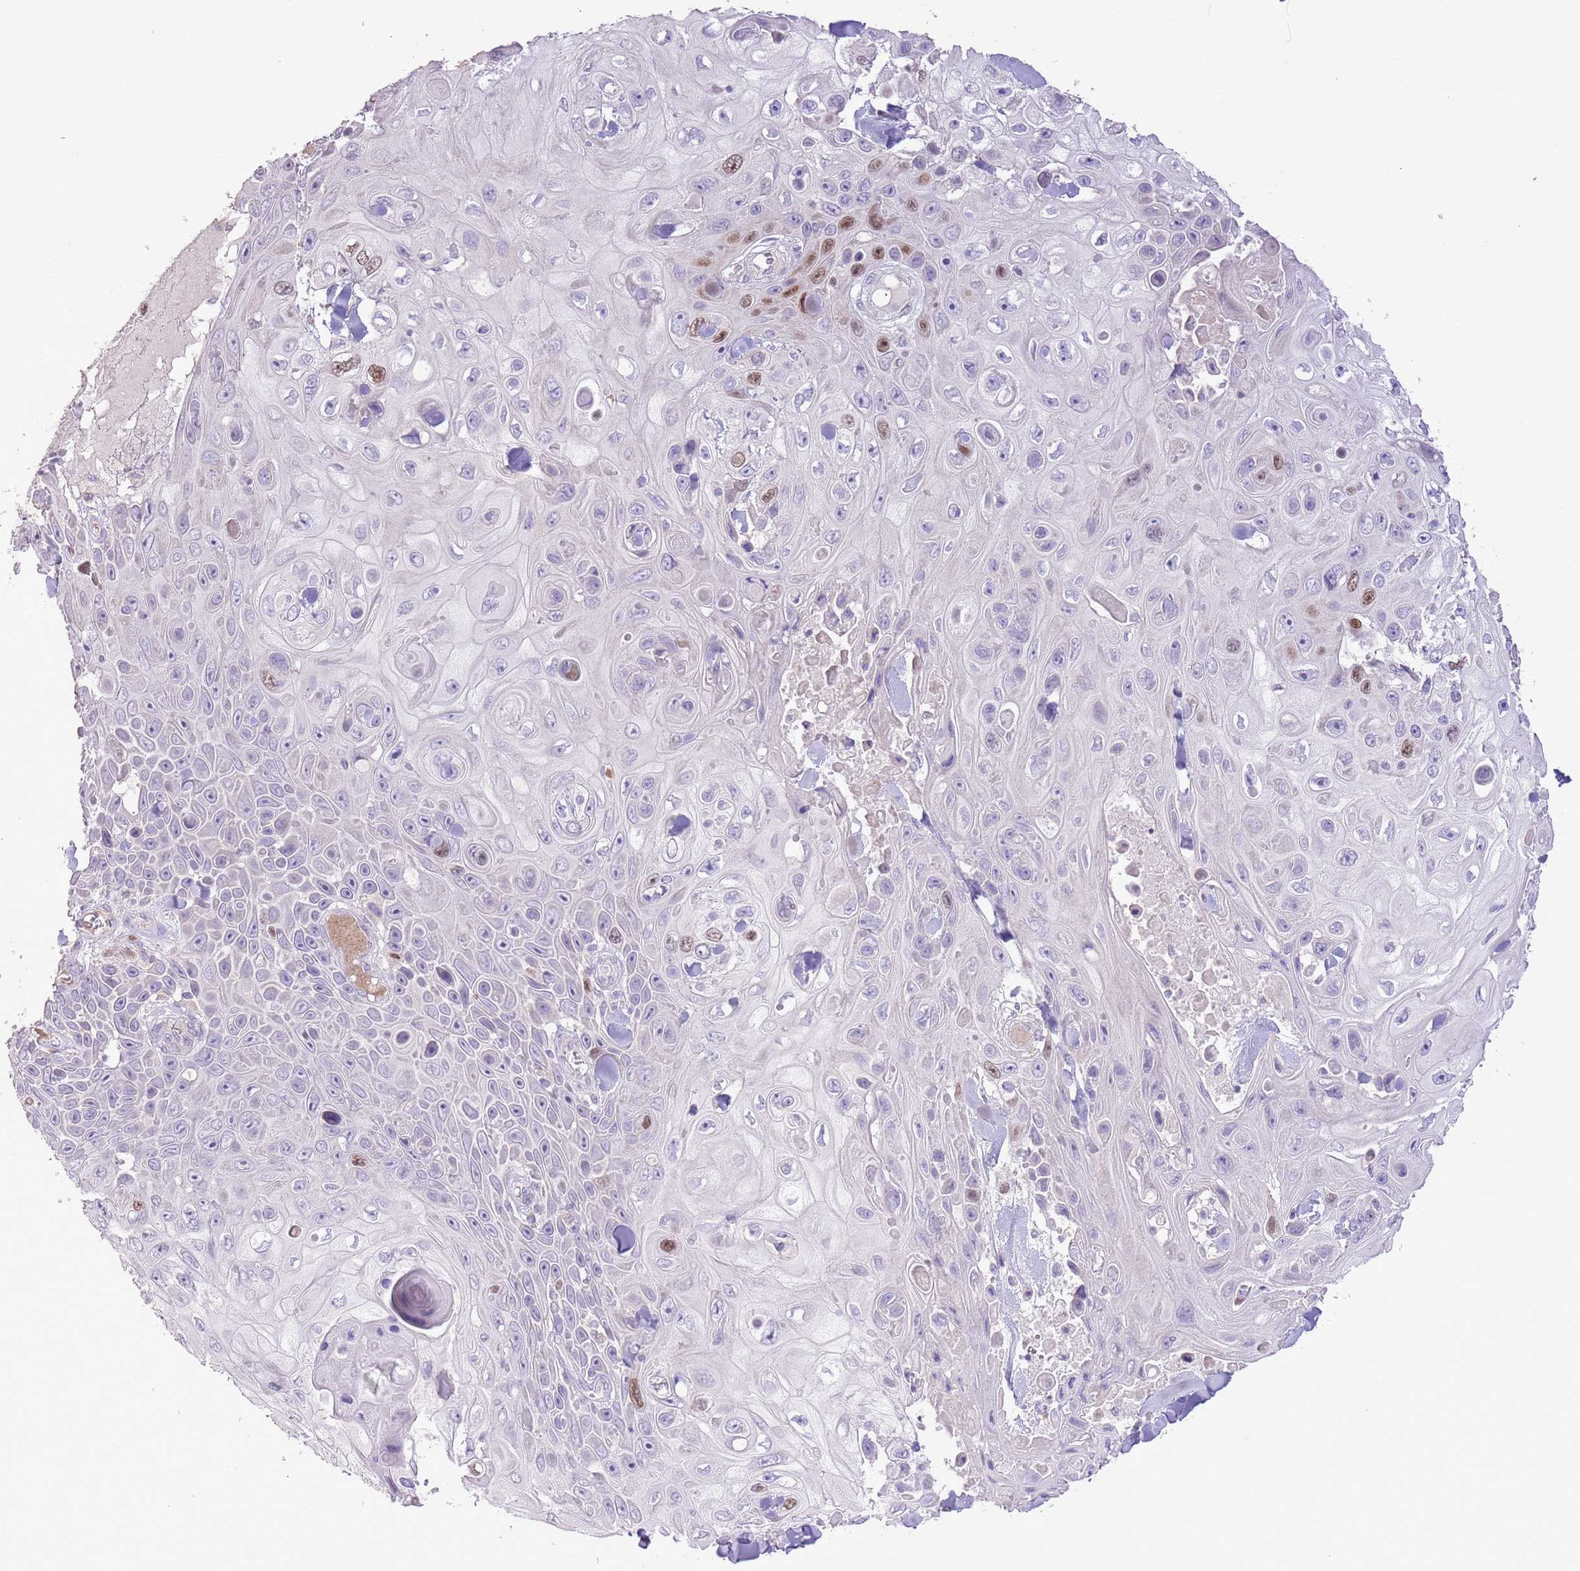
{"staining": {"intensity": "moderate", "quantity": "<25%", "location": "nuclear"}, "tissue": "skin cancer", "cell_type": "Tumor cells", "image_type": "cancer", "snomed": [{"axis": "morphology", "description": "Squamous cell carcinoma, NOS"}, {"axis": "topography", "description": "Skin"}], "caption": "An IHC histopathology image of tumor tissue is shown. Protein staining in brown shows moderate nuclear positivity in skin squamous cell carcinoma within tumor cells. (Stains: DAB in brown, nuclei in blue, Microscopy: brightfield microscopy at high magnification).", "gene": "GMNN", "patient": {"sex": "male", "age": 82}}